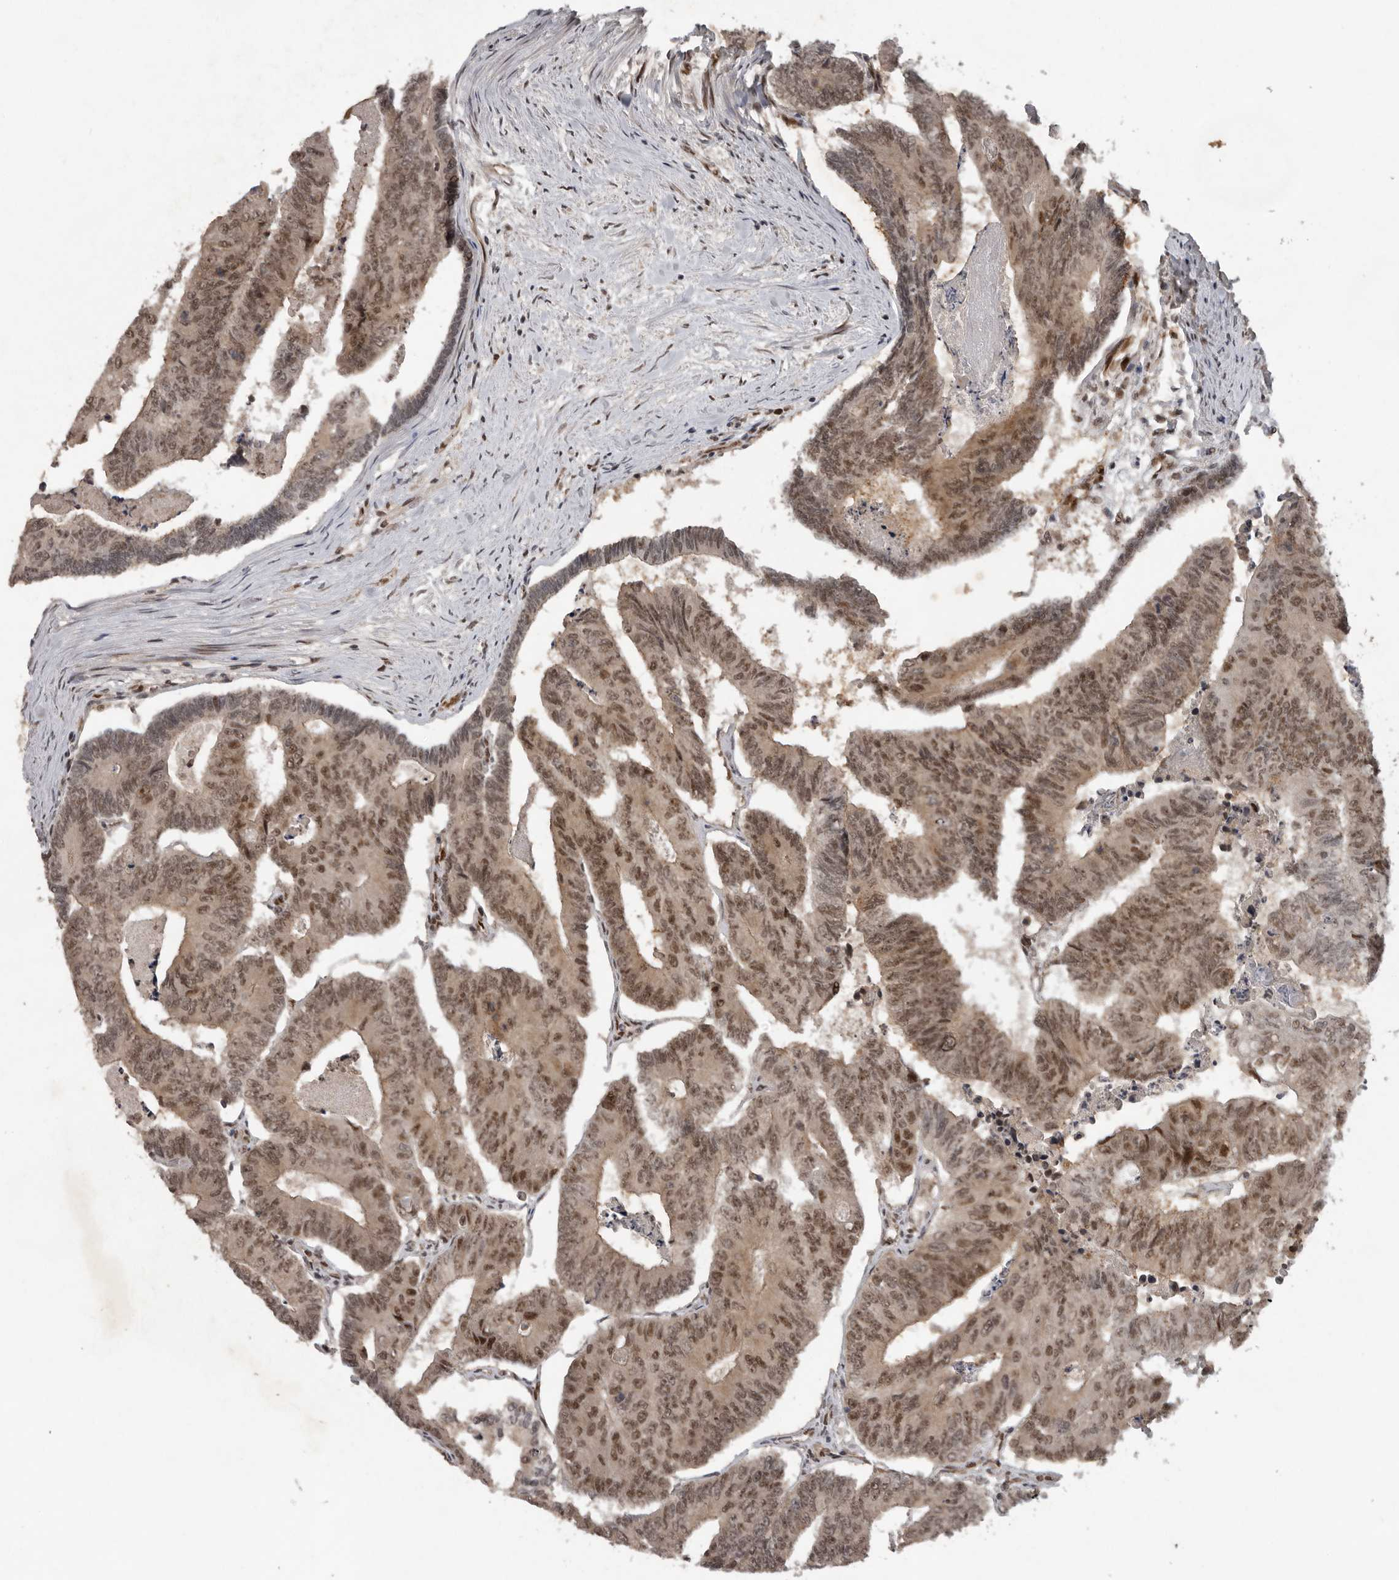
{"staining": {"intensity": "moderate", "quantity": "25%-75%", "location": "nuclear"}, "tissue": "colorectal cancer", "cell_type": "Tumor cells", "image_type": "cancer", "snomed": [{"axis": "morphology", "description": "Adenocarcinoma, NOS"}, {"axis": "topography", "description": "Colon"}], "caption": "Immunohistochemistry micrograph of neoplastic tissue: human colorectal cancer (adenocarcinoma) stained using IHC exhibits medium levels of moderate protein expression localized specifically in the nuclear of tumor cells, appearing as a nuclear brown color.", "gene": "CDC27", "patient": {"sex": "female", "age": 67}}